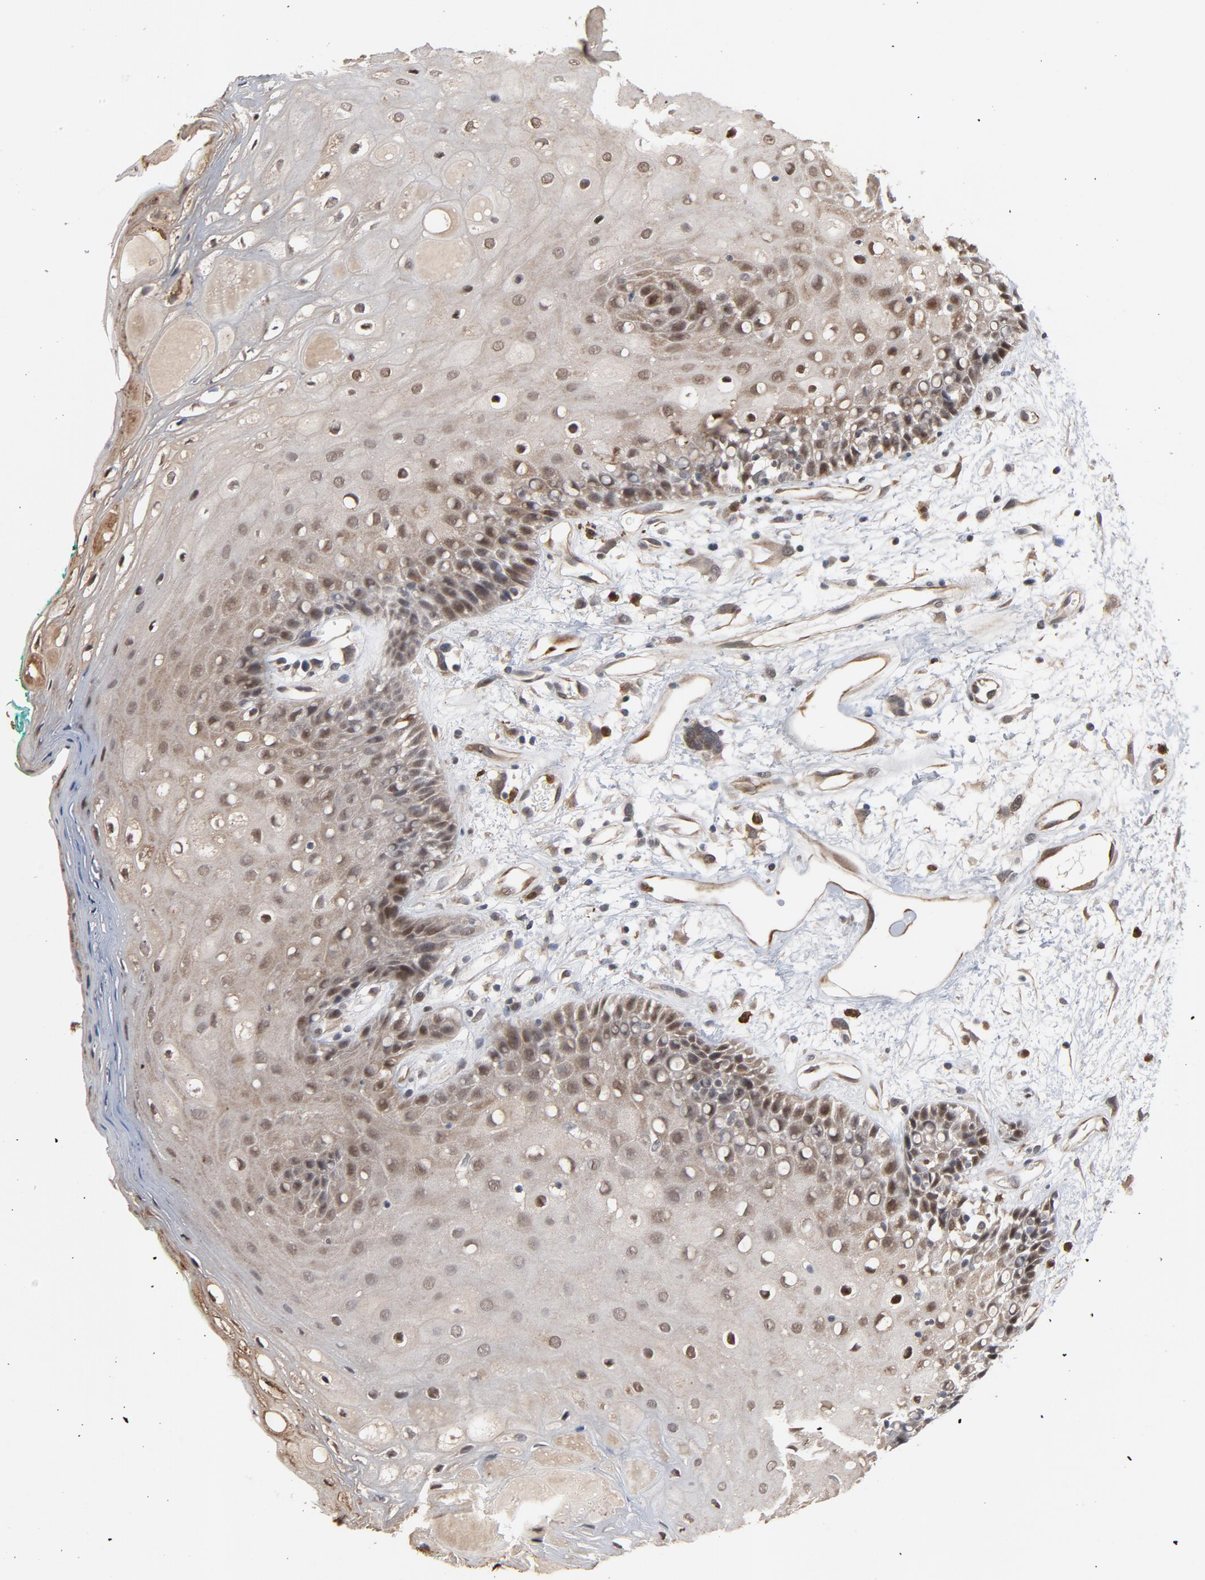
{"staining": {"intensity": "moderate", "quantity": "25%-75%", "location": "nuclear"}, "tissue": "oral mucosa", "cell_type": "Squamous epithelial cells", "image_type": "normal", "snomed": [{"axis": "morphology", "description": "Normal tissue, NOS"}, {"axis": "morphology", "description": "Squamous cell carcinoma, NOS"}, {"axis": "topography", "description": "Skeletal muscle"}, {"axis": "topography", "description": "Oral tissue"}, {"axis": "topography", "description": "Head-Neck"}], "caption": "Human oral mucosa stained with a brown dye exhibits moderate nuclear positive positivity in approximately 25%-75% of squamous epithelial cells.", "gene": "RTL5", "patient": {"sex": "female", "age": 84}}